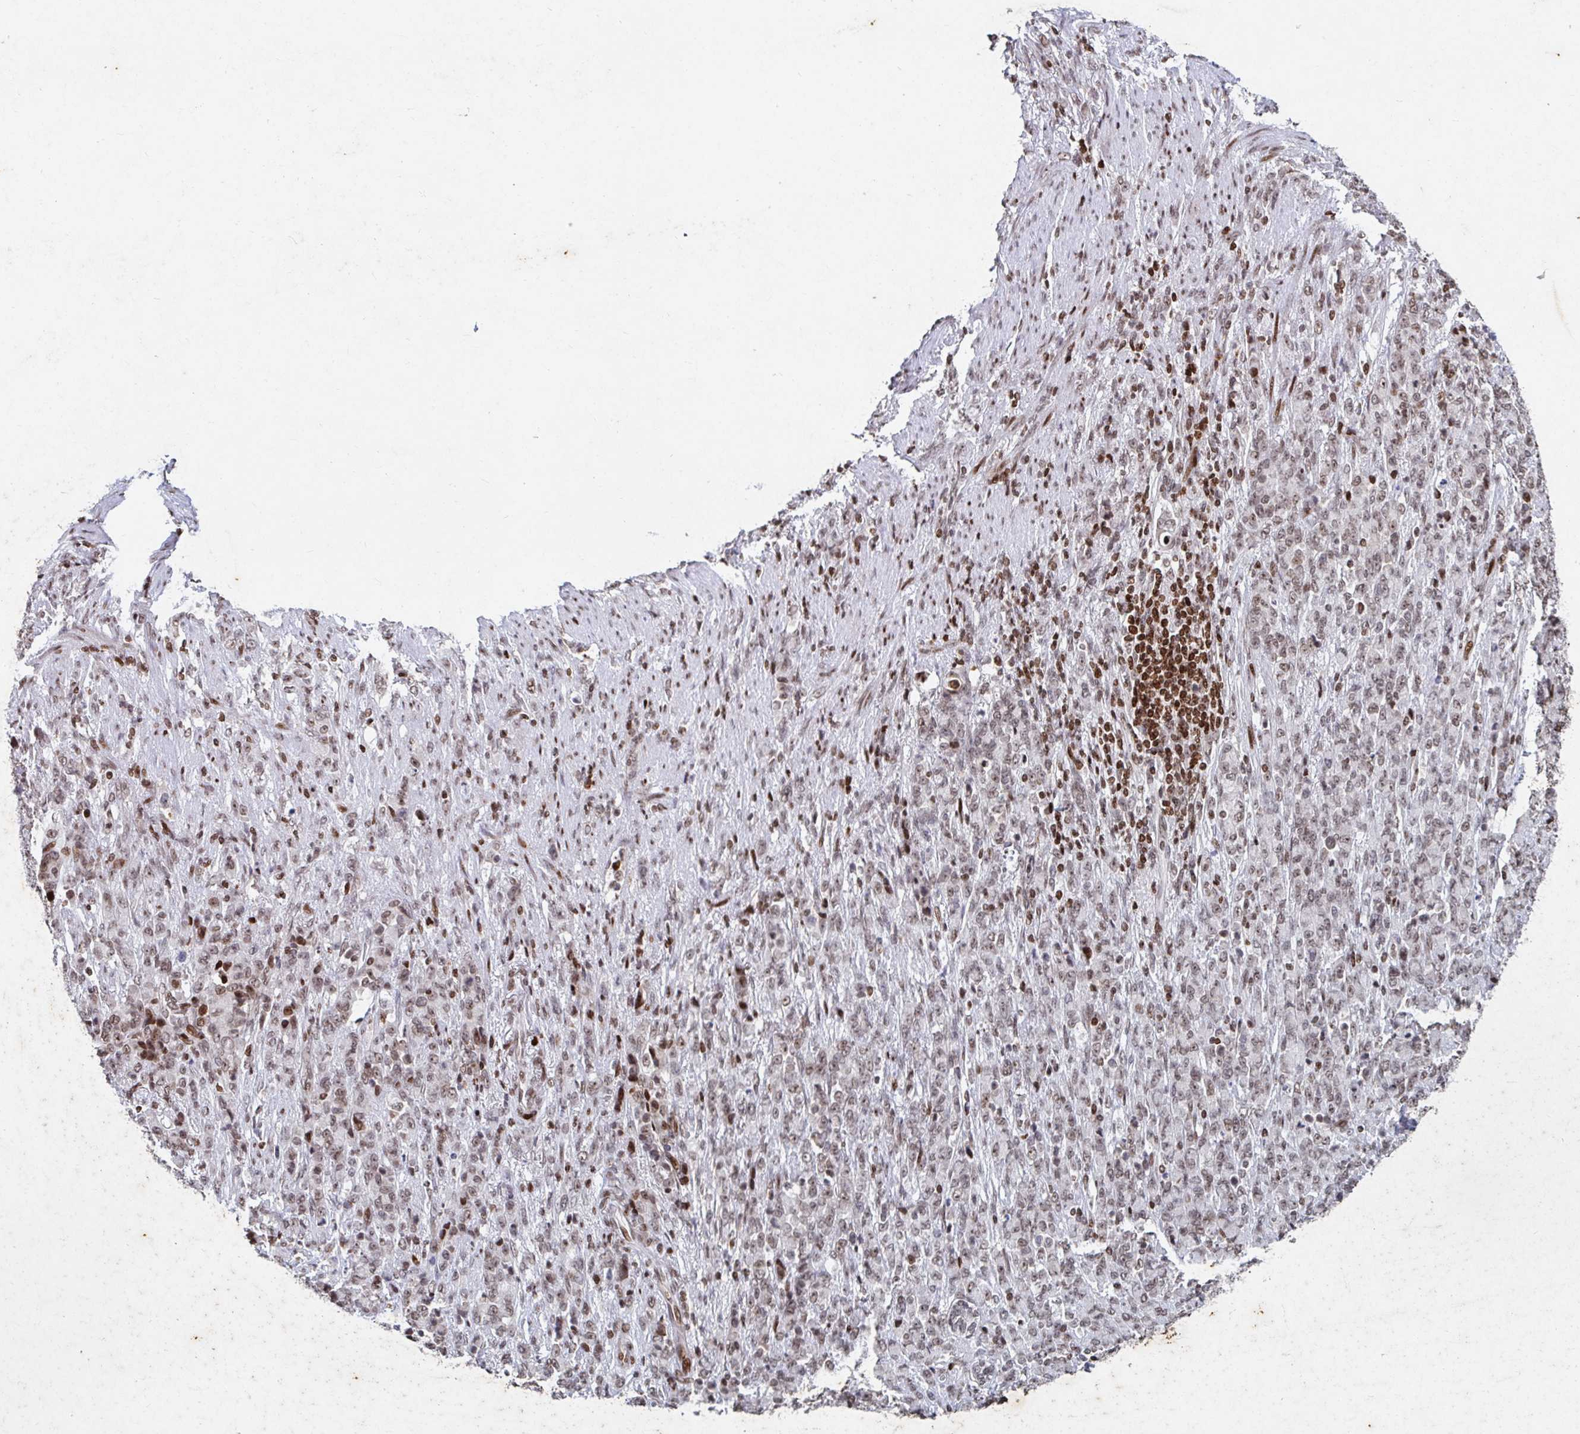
{"staining": {"intensity": "weak", "quantity": ">75%", "location": "nuclear"}, "tissue": "stomach cancer", "cell_type": "Tumor cells", "image_type": "cancer", "snomed": [{"axis": "morphology", "description": "Adenocarcinoma, NOS"}, {"axis": "topography", "description": "Stomach"}], "caption": "High-magnification brightfield microscopy of stomach adenocarcinoma stained with DAB (brown) and counterstained with hematoxylin (blue). tumor cells exhibit weak nuclear staining is identified in about>75% of cells.", "gene": "C19orf53", "patient": {"sex": "female", "age": 79}}